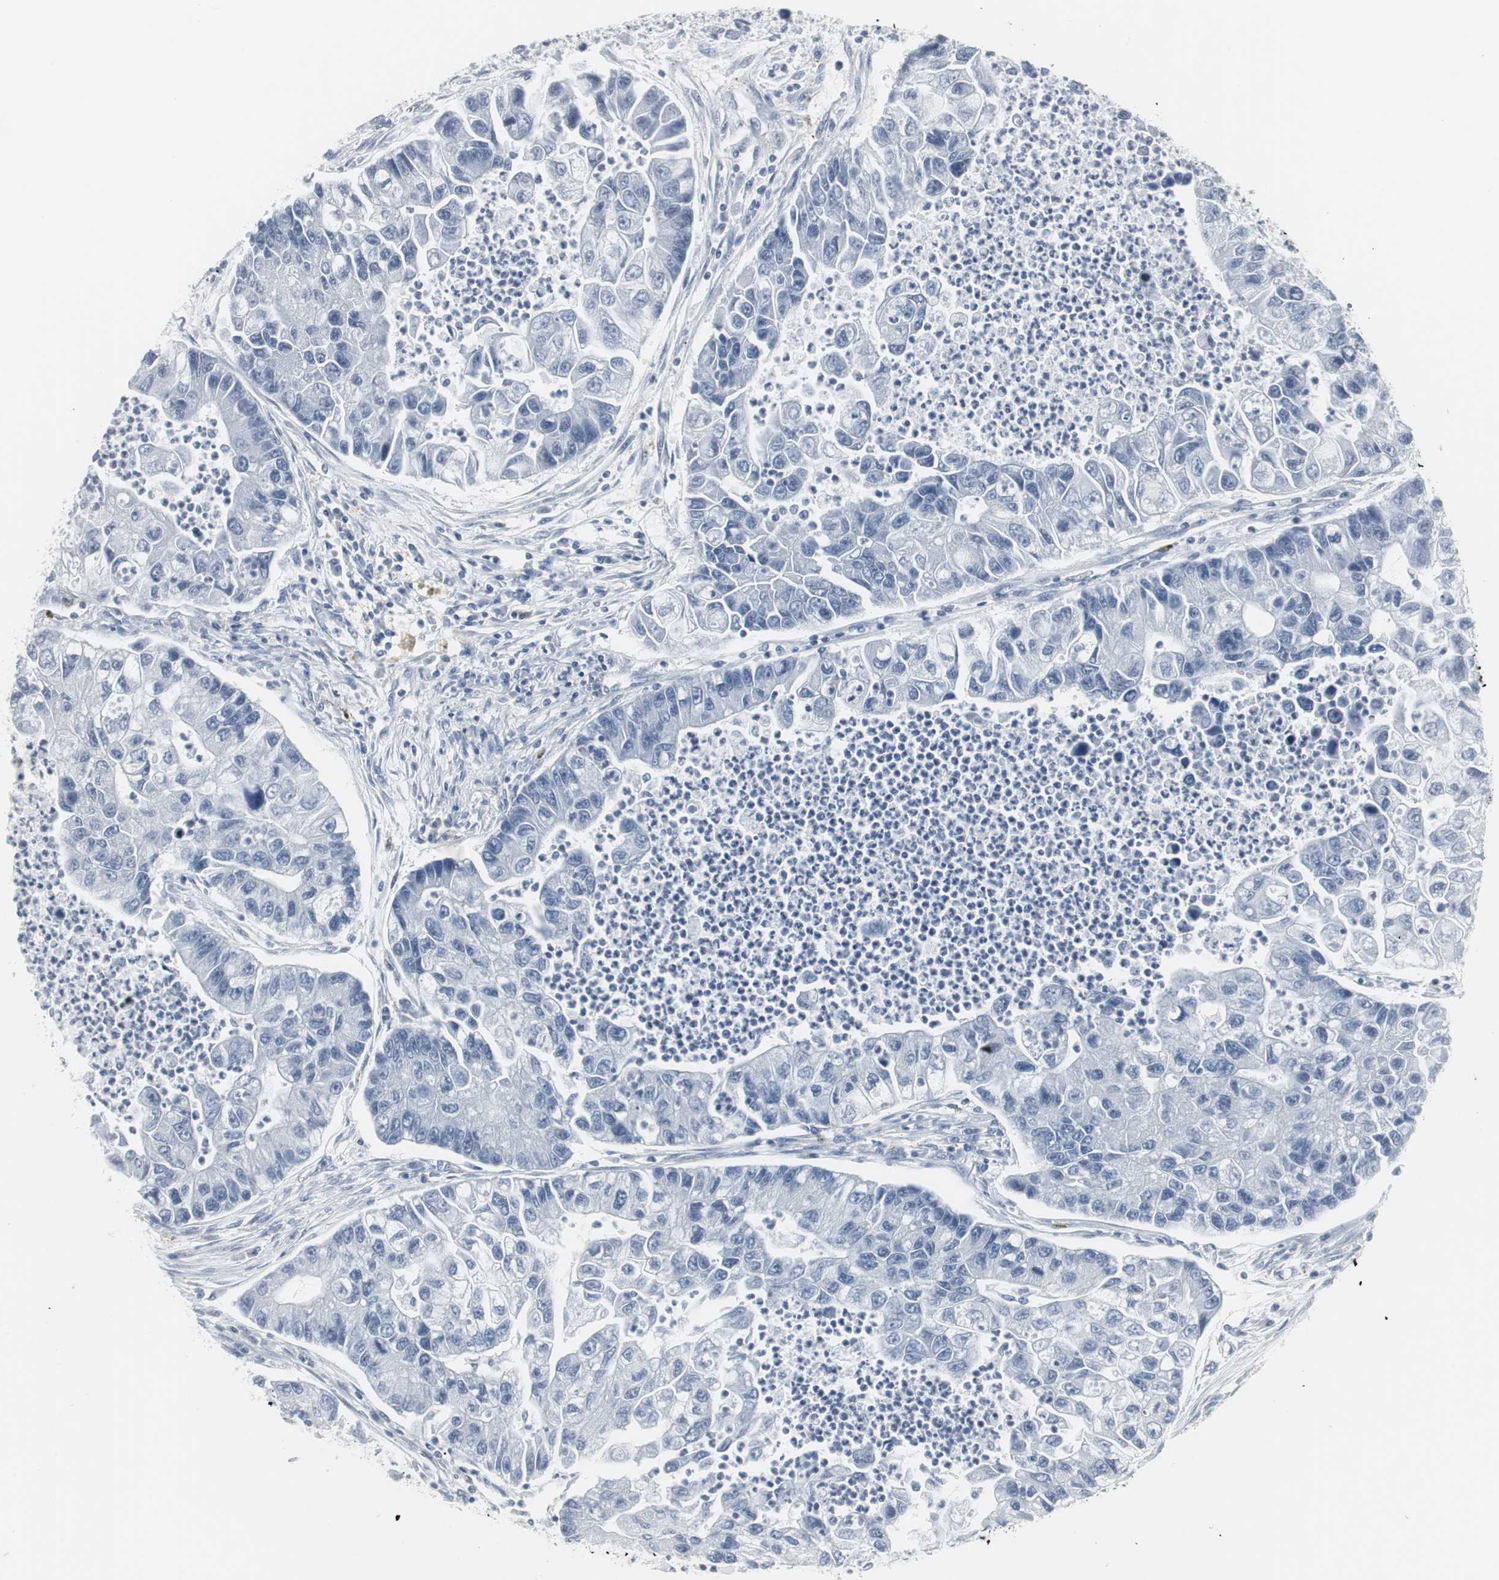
{"staining": {"intensity": "negative", "quantity": "none", "location": "none"}, "tissue": "lung cancer", "cell_type": "Tumor cells", "image_type": "cancer", "snomed": [{"axis": "morphology", "description": "Adenocarcinoma, NOS"}, {"axis": "topography", "description": "Lung"}], "caption": "Immunohistochemistry image of lung adenocarcinoma stained for a protein (brown), which shows no expression in tumor cells.", "gene": "PPP1R14A", "patient": {"sex": "female", "age": 51}}